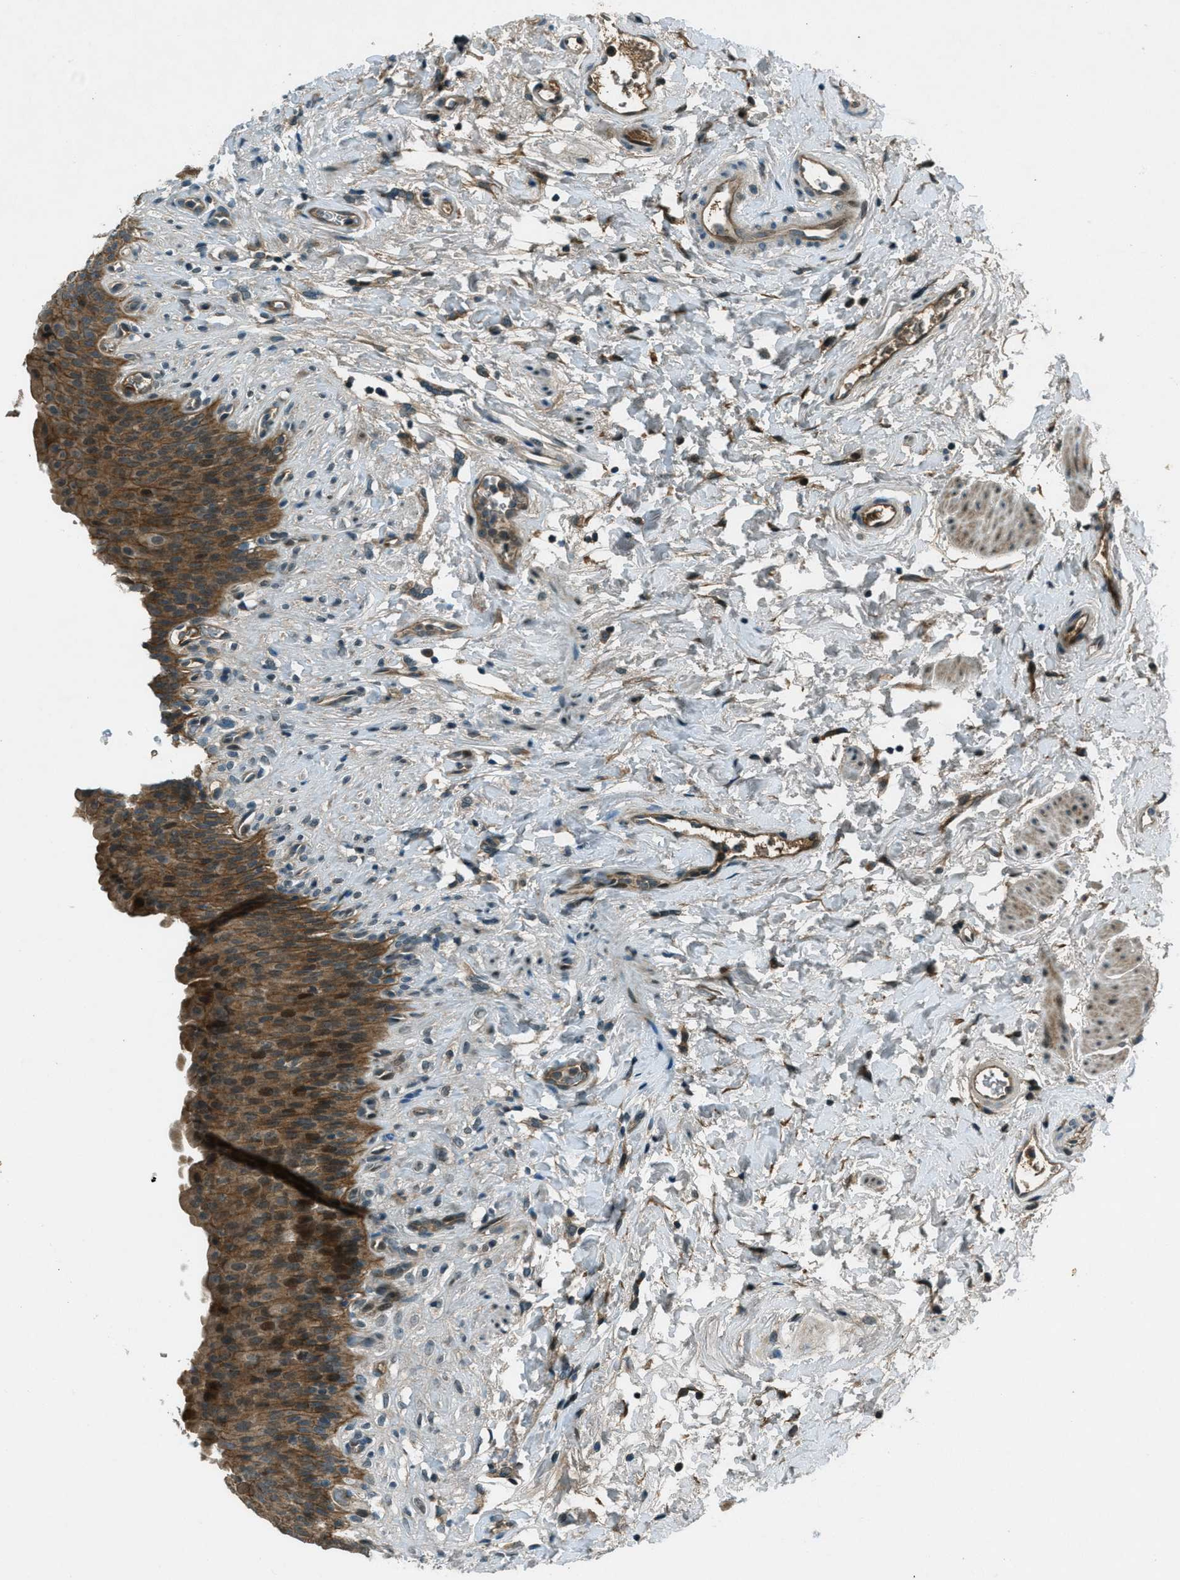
{"staining": {"intensity": "moderate", "quantity": ">75%", "location": "cytoplasmic/membranous"}, "tissue": "urinary bladder", "cell_type": "Urothelial cells", "image_type": "normal", "snomed": [{"axis": "morphology", "description": "Normal tissue, NOS"}, {"axis": "topography", "description": "Urinary bladder"}], "caption": "DAB immunohistochemical staining of benign human urinary bladder displays moderate cytoplasmic/membranous protein positivity in about >75% of urothelial cells.", "gene": "STK11", "patient": {"sex": "female", "age": 79}}